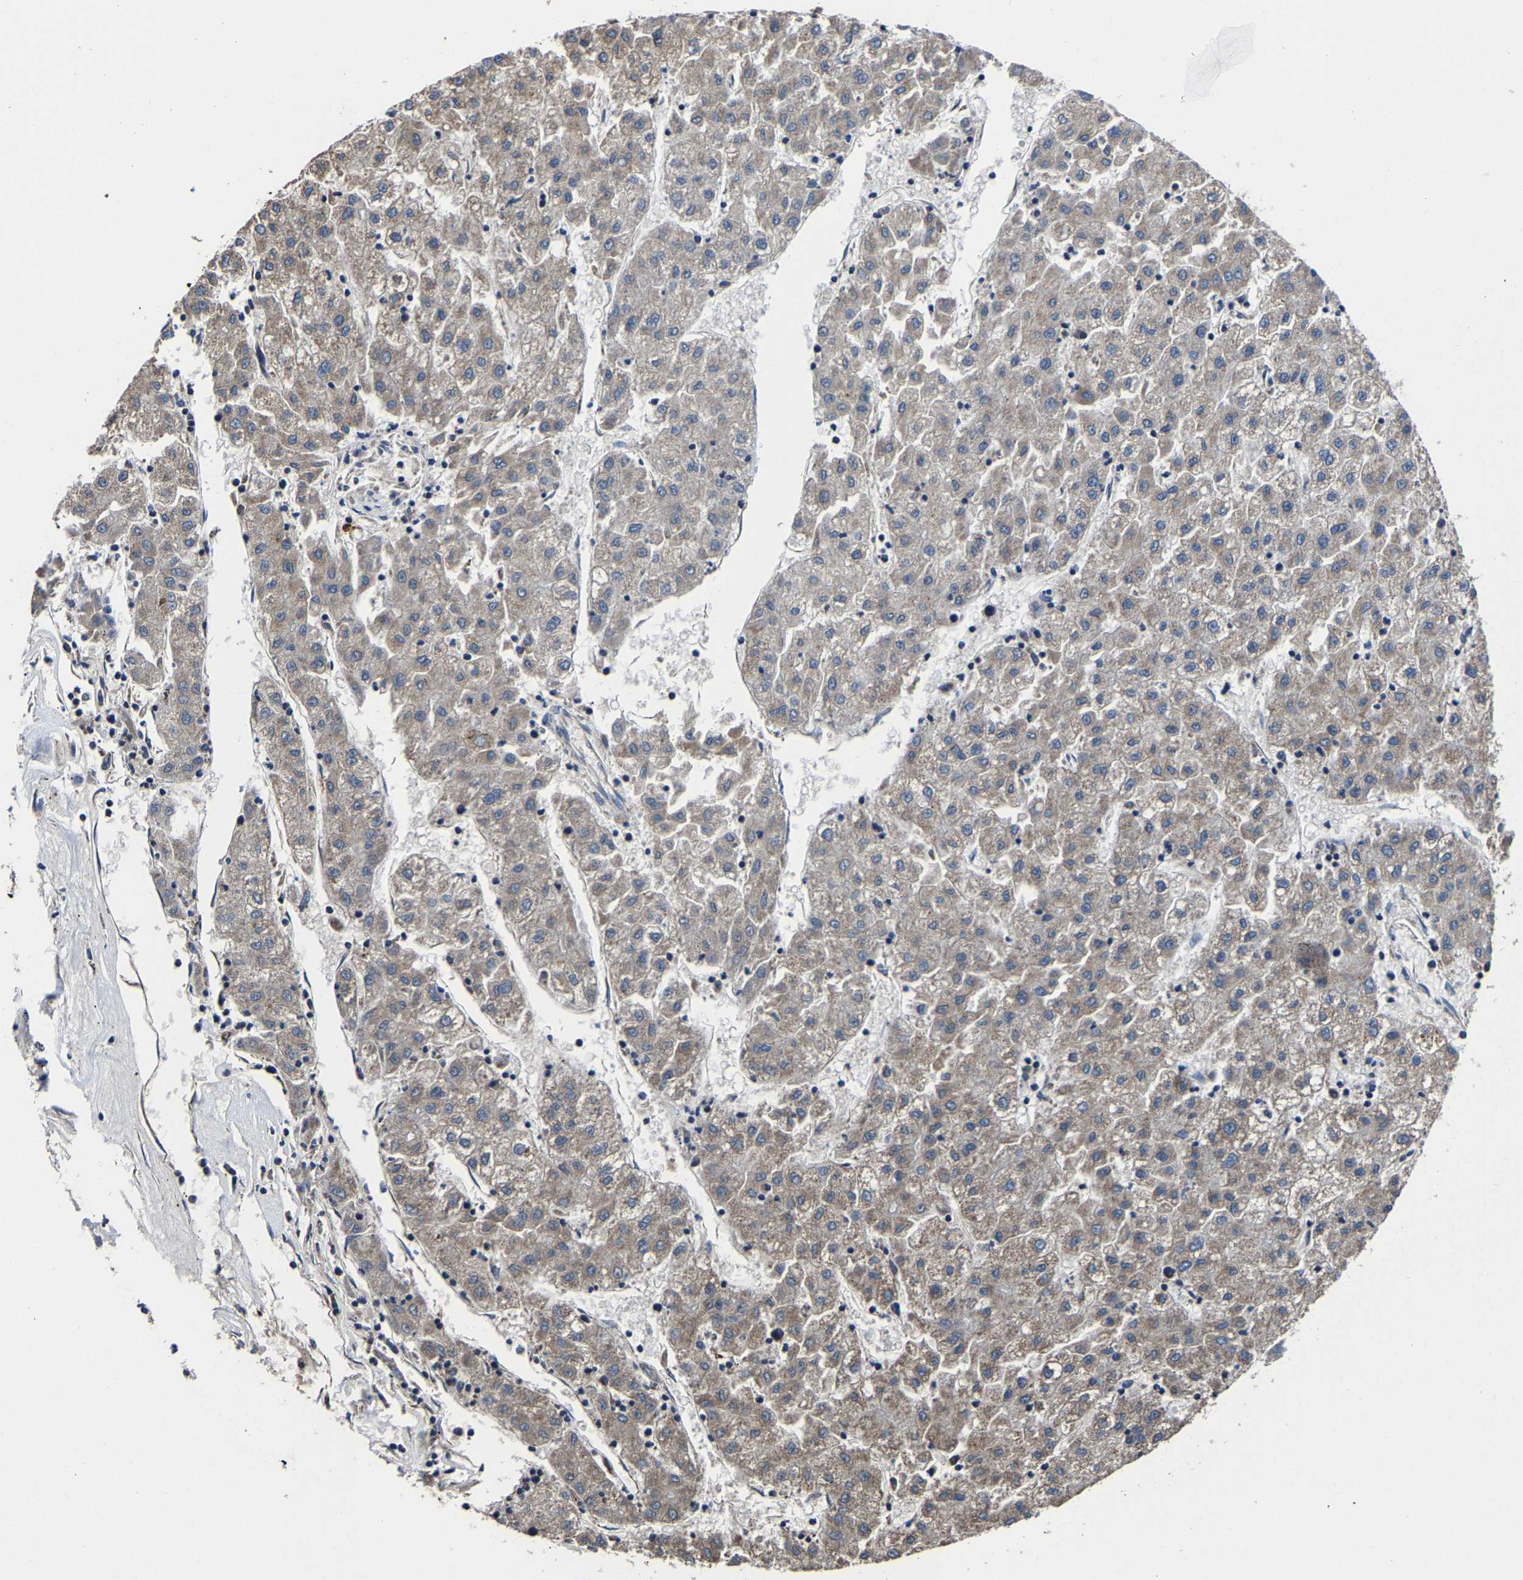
{"staining": {"intensity": "weak", "quantity": ">75%", "location": "cytoplasmic/membranous"}, "tissue": "liver cancer", "cell_type": "Tumor cells", "image_type": "cancer", "snomed": [{"axis": "morphology", "description": "Carcinoma, Hepatocellular, NOS"}, {"axis": "topography", "description": "Liver"}], "caption": "Weak cytoplasmic/membranous positivity is appreciated in approximately >75% of tumor cells in liver cancer. Nuclei are stained in blue.", "gene": "ZCCHC7", "patient": {"sex": "male", "age": 72}}